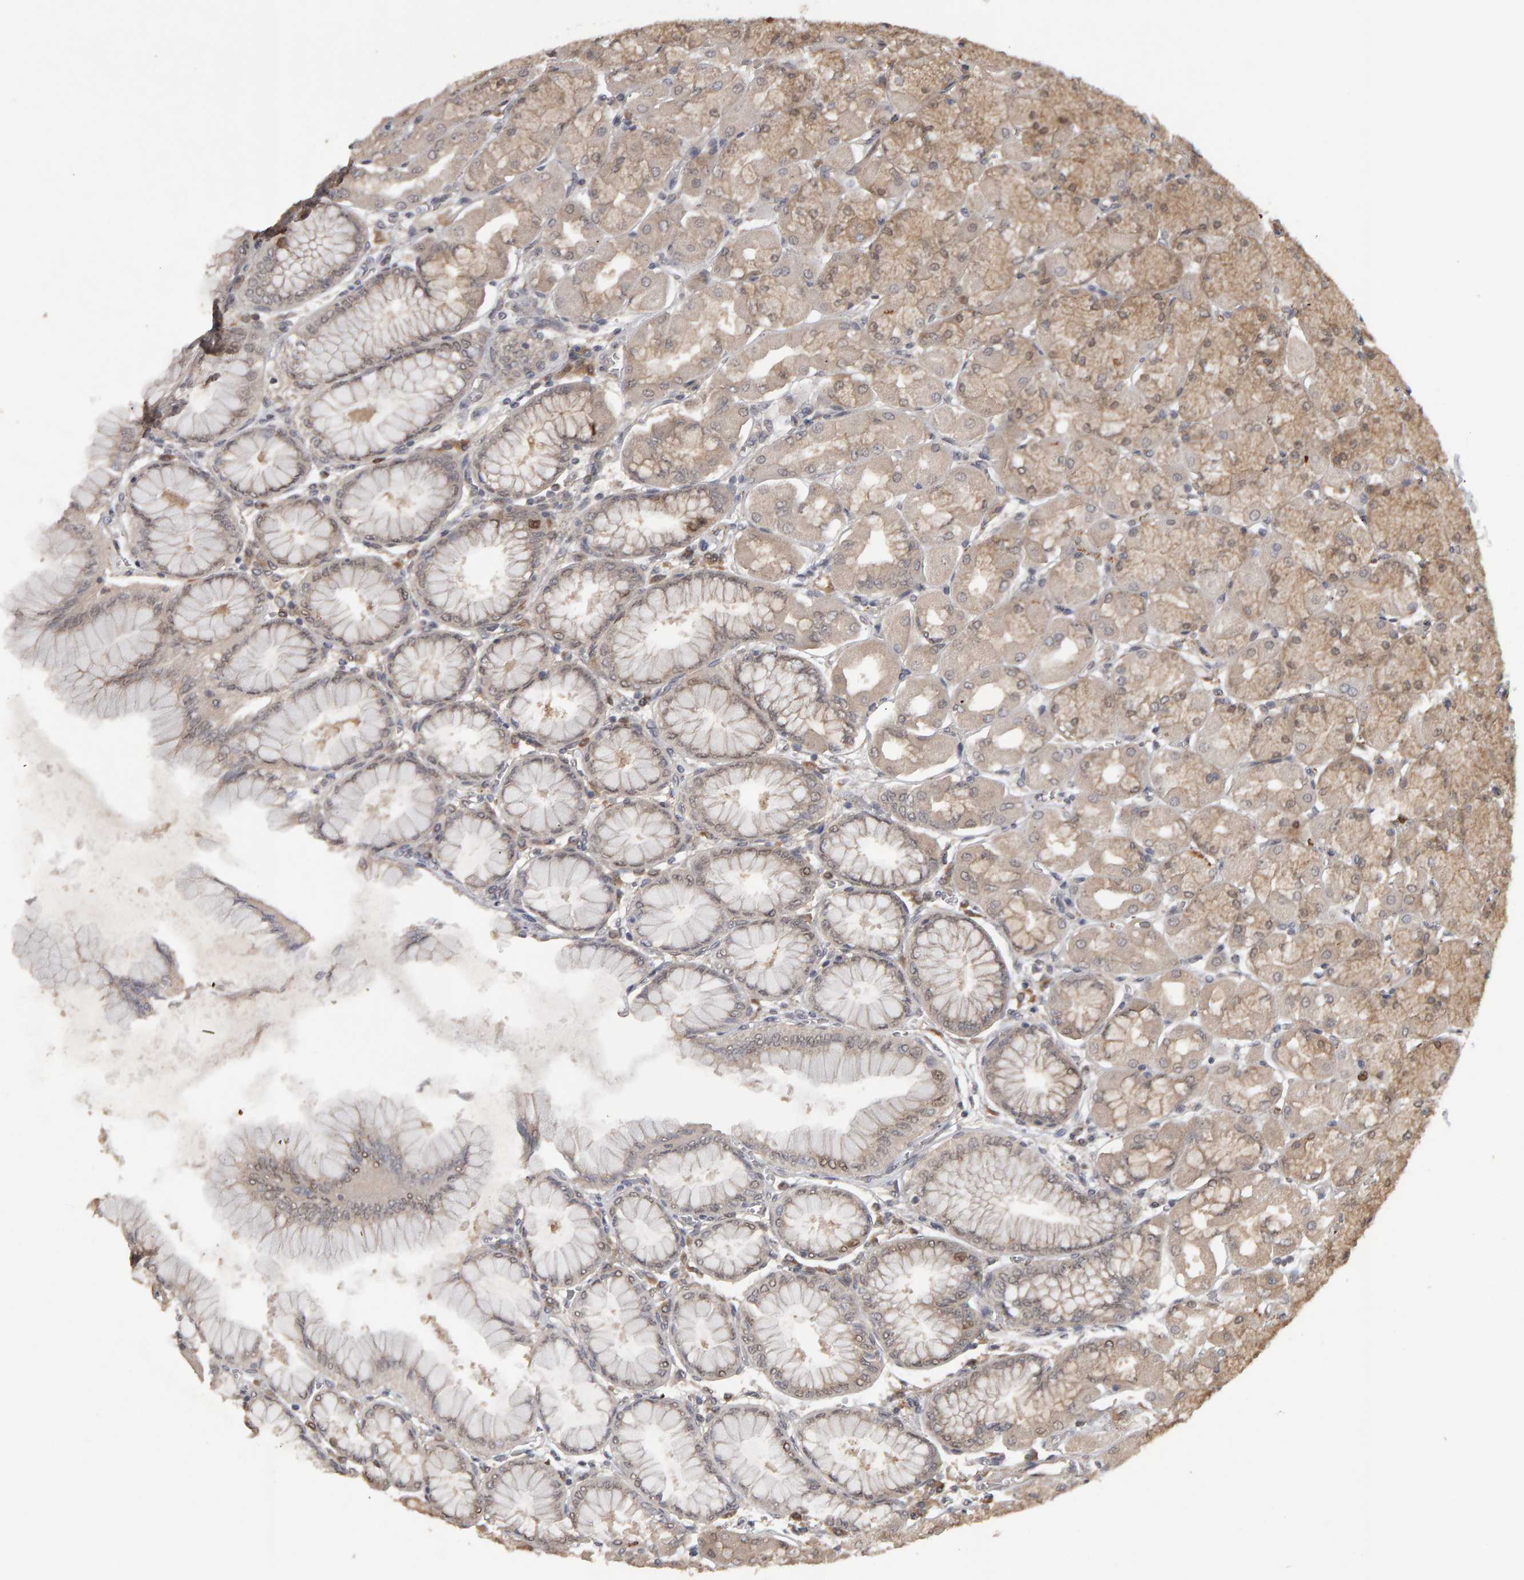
{"staining": {"intensity": "strong", "quantity": "25%-75%", "location": "cytoplasmic/membranous,nuclear"}, "tissue": "stomach", "cell_type": "Glandular cells", "image_type": "normal", "snomed": [{"axis": "morphology", "description": "Normal tissue, NOS"}, {"axis": "topography", "description": "Stomach, upper"}], "caption": "A high-resolution photomicrograph shows immunohistochemistry (IHC) staining of normal stomach, which exhibits strong cytoplasmic/membranous,nuclear expression in approximately 25%-75% of glandular cells.", "gene": "CDCA5", "patient": {"sex": "female", "age": 56}}